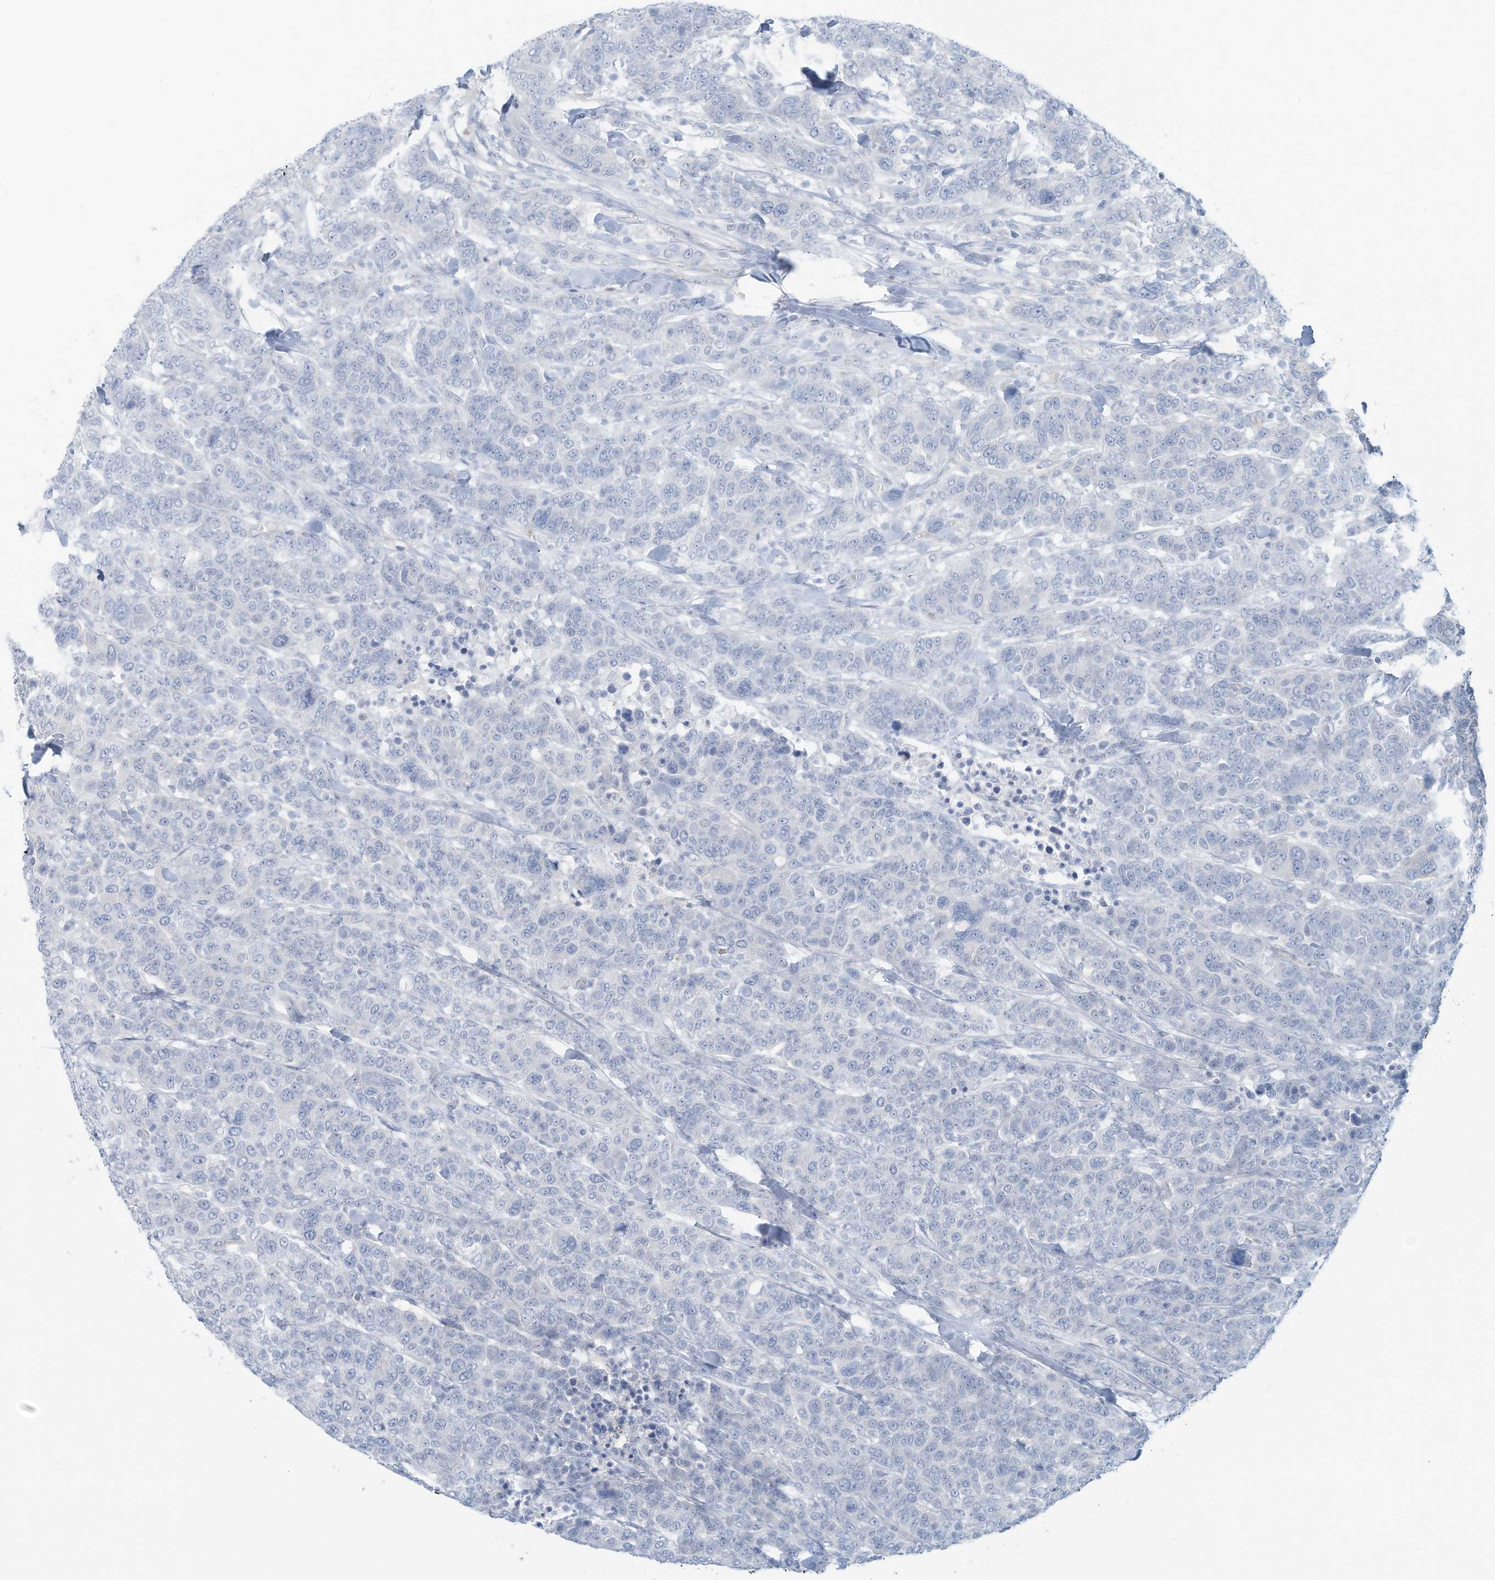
{"staining": {"intensity": "negative", "quantity": "none", "location": "none"}, "tissue": "breast cancer", "cell_type": "Tumor cells", "image_type": "cancer", "snomed": [{"axis": "morphology", "description": "Duct carcinoma"}, {"axis": "topography", "description": "Breast"}], "caption": "Protein analysis of breast infiltrating ductal carcinoma reveals no significant positivity in tumor cells.", "gene": "ERI2", "patient": {"sex": "female", "age": 37}}